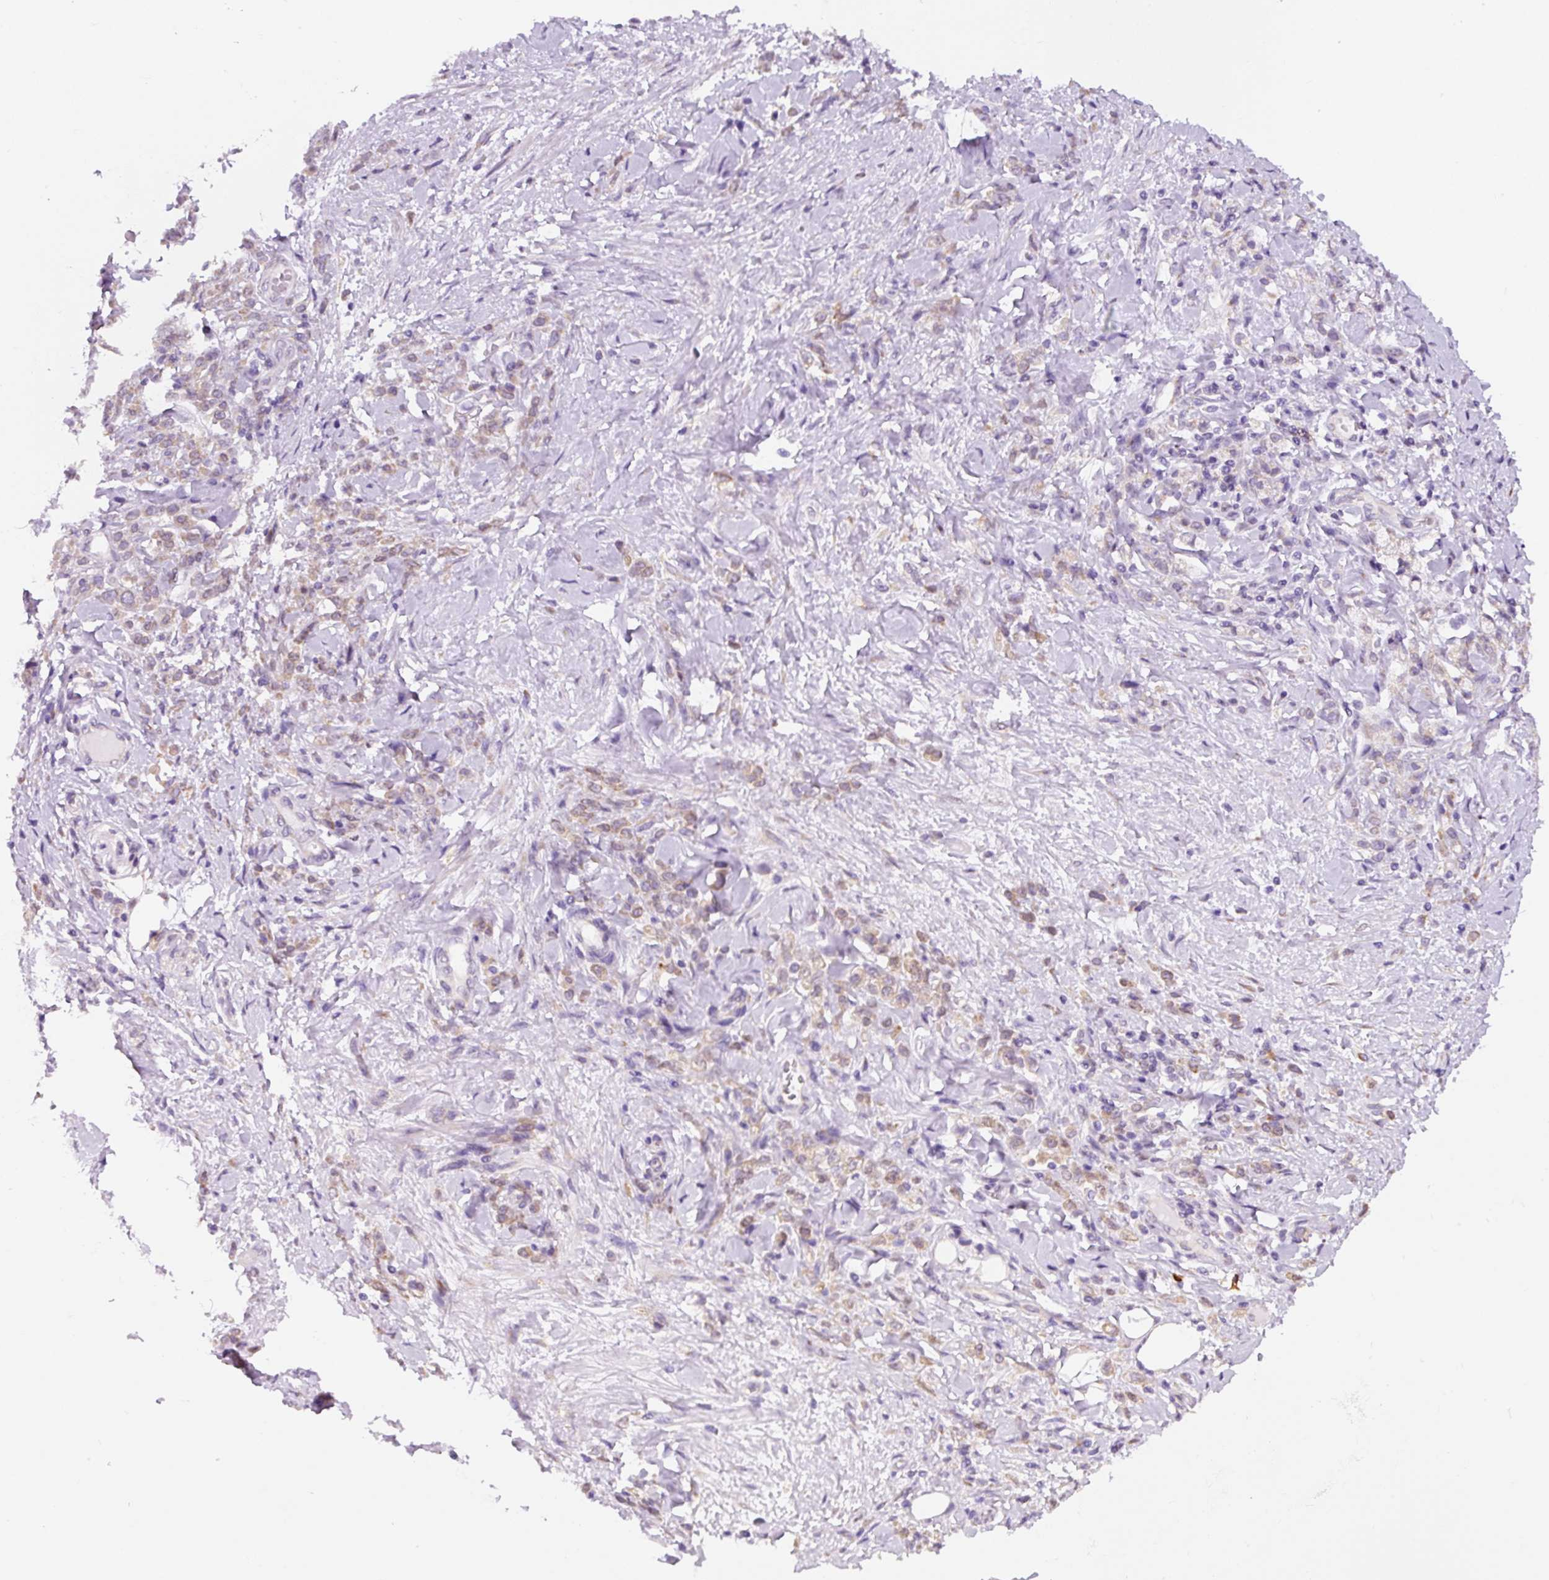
{"staining": {"intensity": "weak", "quantity": "25%-75%", "location": "cytoplasmic/membranous"}, "tissue": "stomach cancer", "cell_type": "Tumor cells", "image_type": "cancer", "snomed": [{"axis": "morphology", "description": "Normal tissue, NOS"}, {"axis": "morphology", "description": "Adenocarcinoma, NOS"}, {"axis": "topography", "description": "Stomach"}], "caption": "Immunohistochemical staining of human stomach adenocarcinoma displays low levels of weak cytoplasmic/membranous protein expression in approximately 25%-75% of tumor cells. (IHC, brightfield microscopy, high magnification).", "gene": "DDOST", "patient": {"sex": "male", "age": 82}}